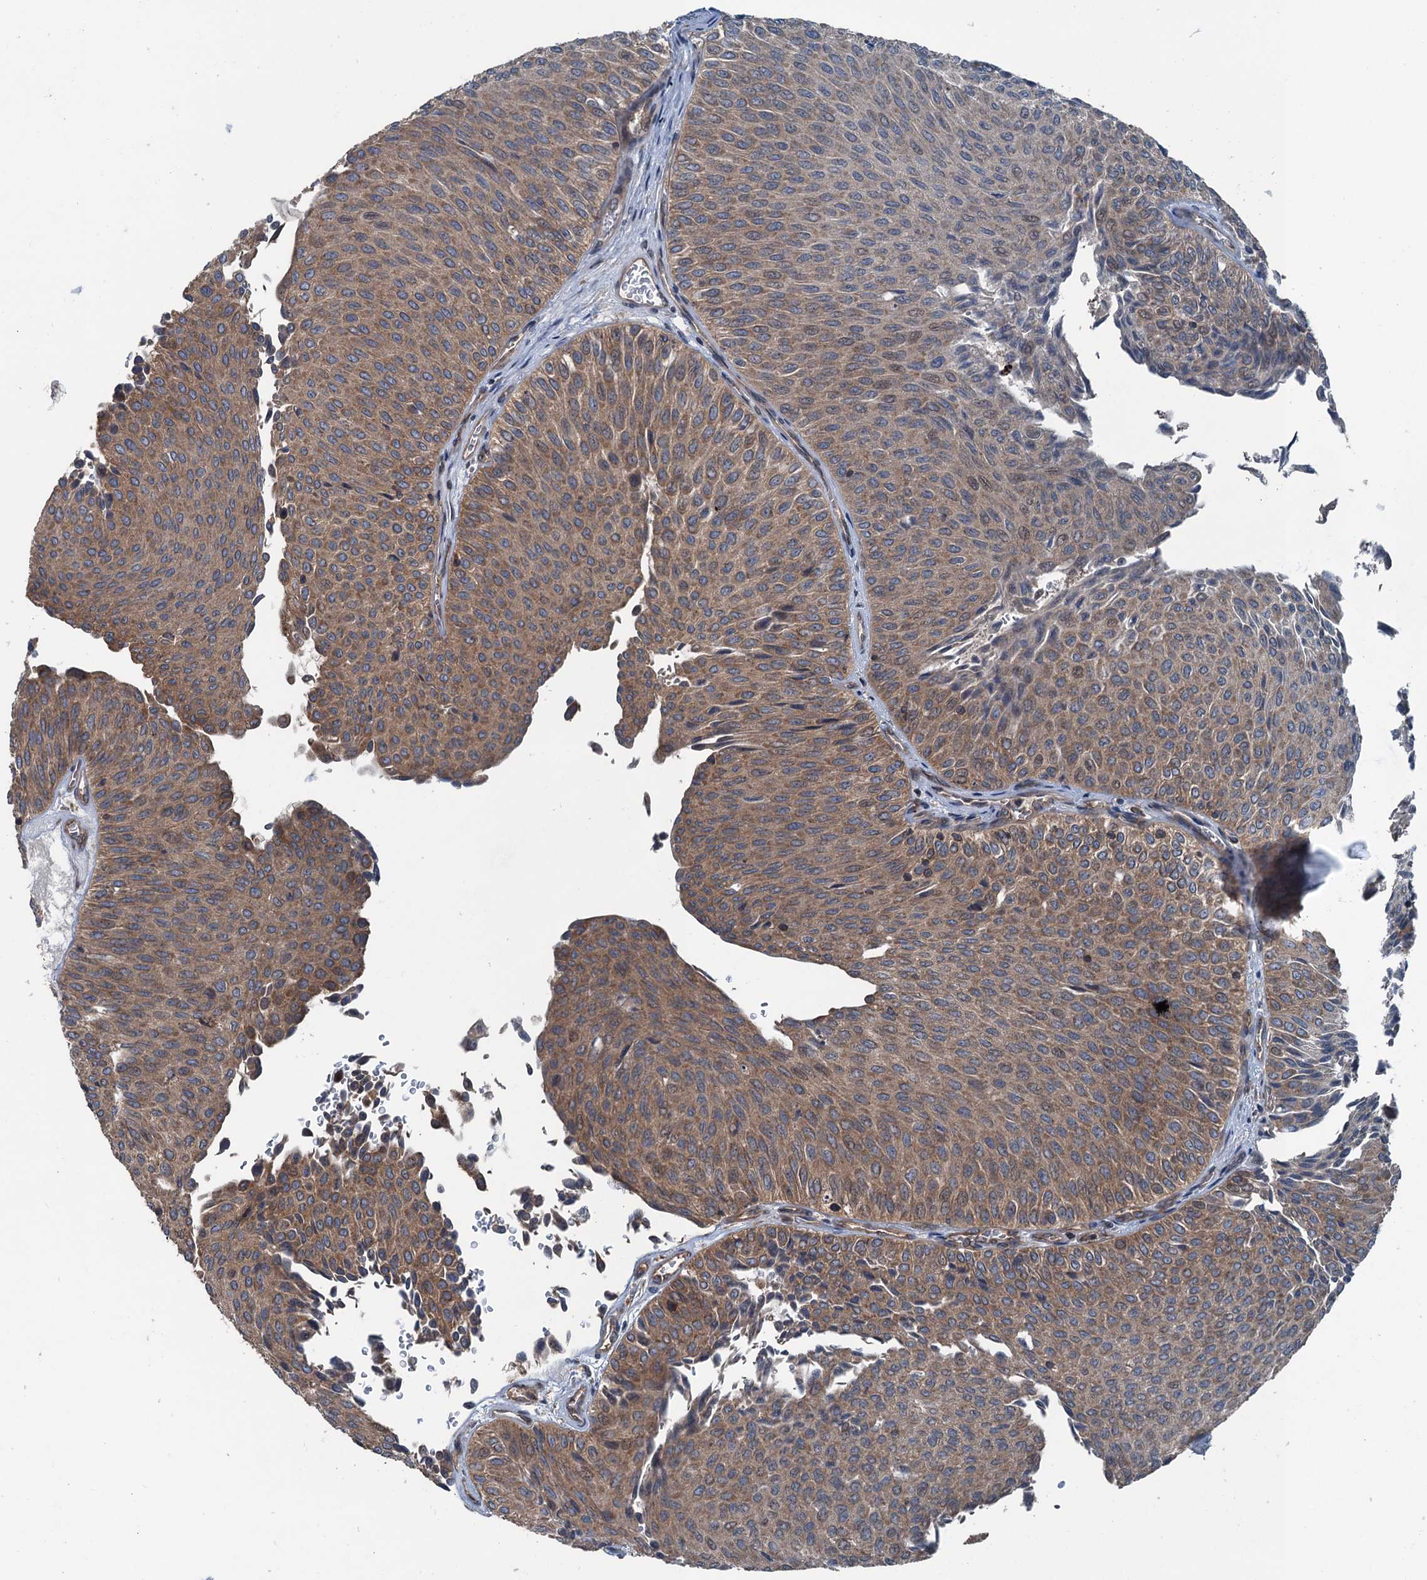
{"staining": {"intensity": "moderate", "quantity": ">75%", "location": "cytoplasmic/membranous"}, "tissue": "urothelial cancer", "cell_type": "Tumor cells", "image_type": "cancer", "snomed": [{"axis": "morphology", "description": "Urothelial carcinoma, Low grade"}, {"axis": "topography", "description": "Urinary bladder"}], "caption": "This is an image of IHC staining of urothelial cancer, which shows moderate staining in the cytoplasmic/membranous of tumor cells.", "gene": "TRAPPC8", "patient": {"sex": "male", "age": 78}}